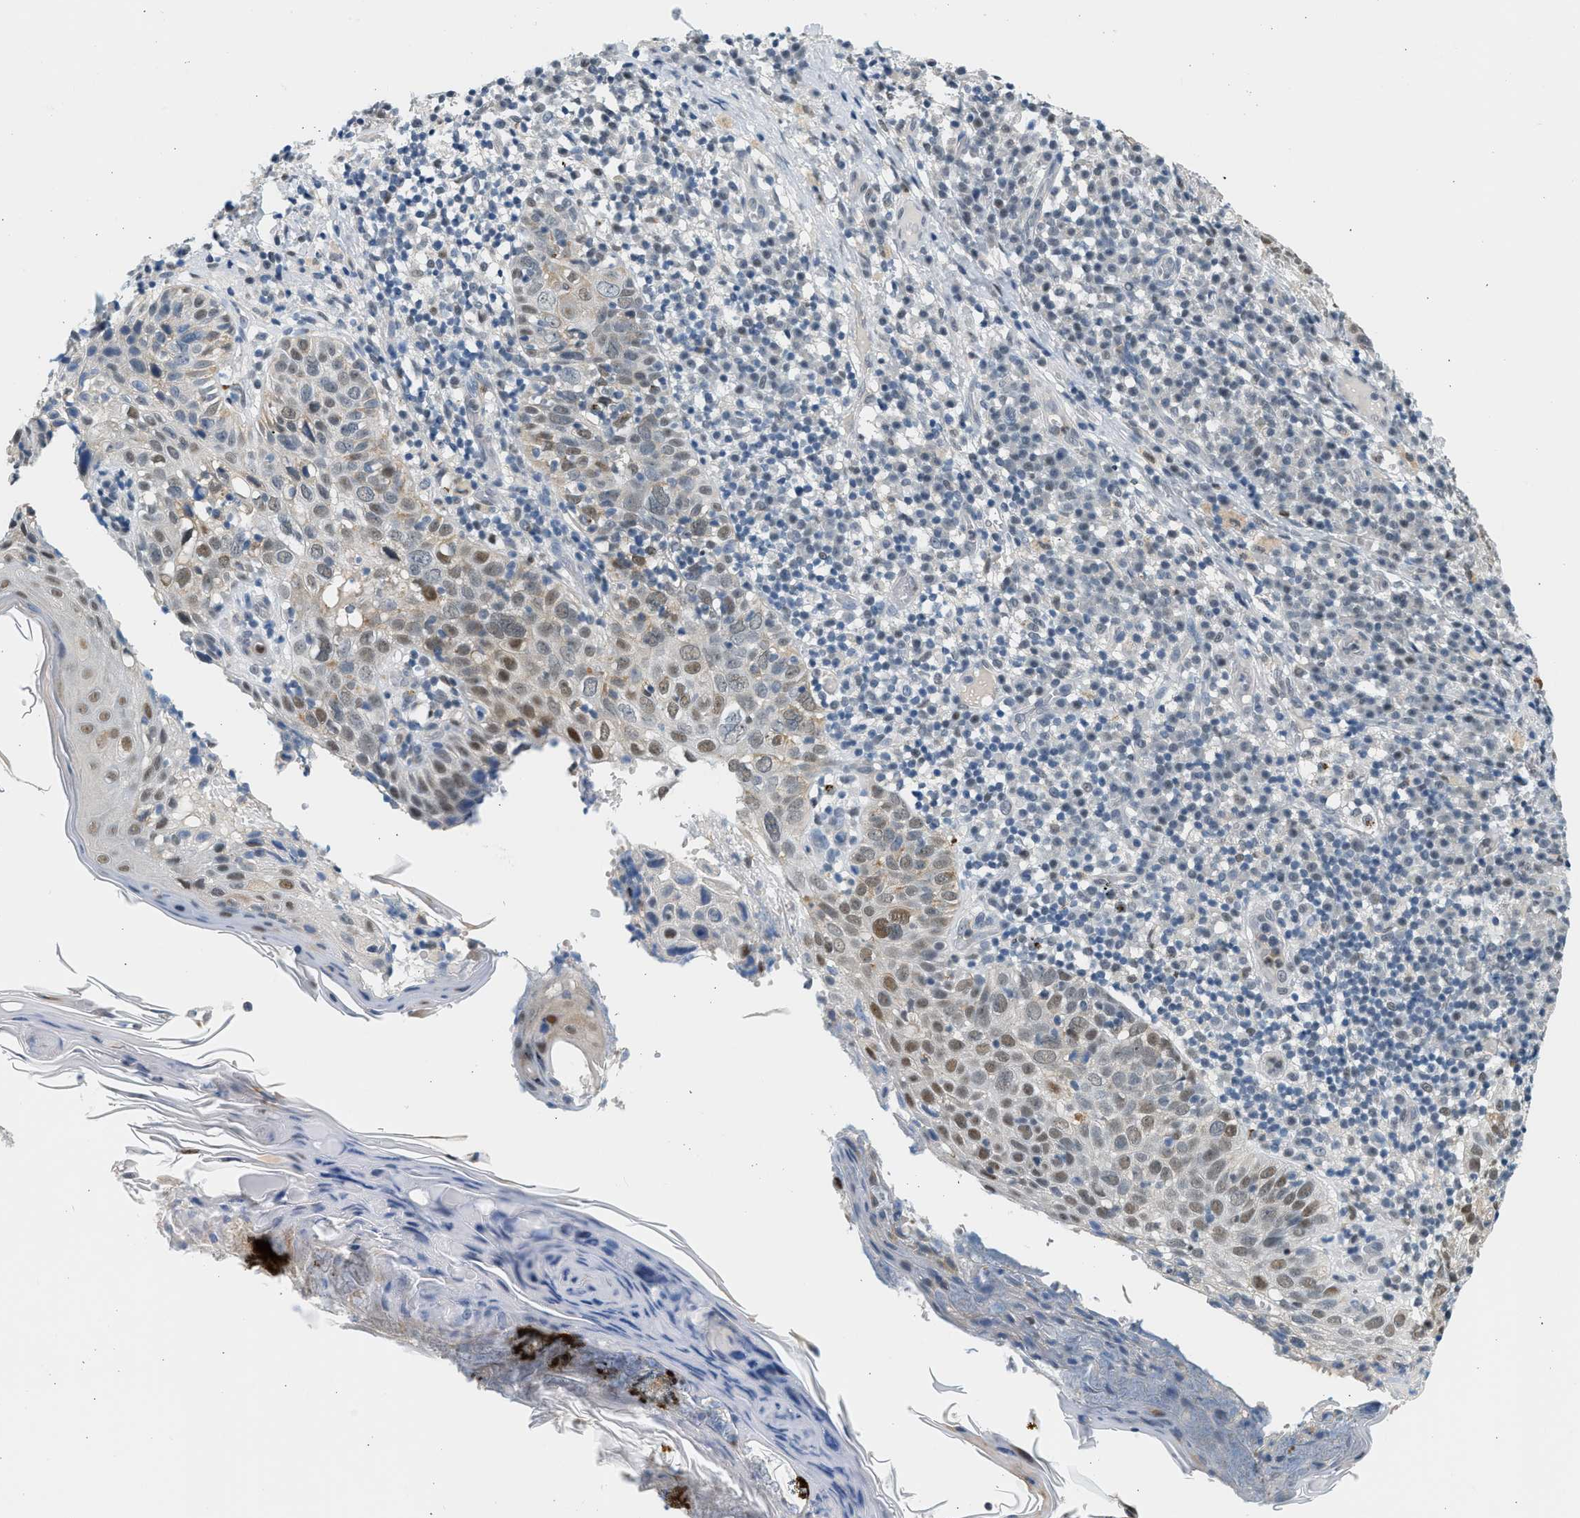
{"staining": {"intensity": "moderate", "quantity": "25%-75%", "location": "nuclear"}, "tissue": "skin cancer", "cell_type": "Tumor cells", "image_type": "cancer", "snomed": [{"axis": "morphology", "description": "Squamous cell carcinoma in situ, NOS"}, {"axis": "morphology", "description": "Squamous cell carcinoma, NOS"}, {"axis": "topography", "description": "Skin"}], "caption": "Human skin cancer stained for a protein (brown) exhibits moderate nuclear positive positivity in about 25%-75% of tumor cells.", "gene": "HIPK1", "patient": {"sex": "male", "age": 93}}